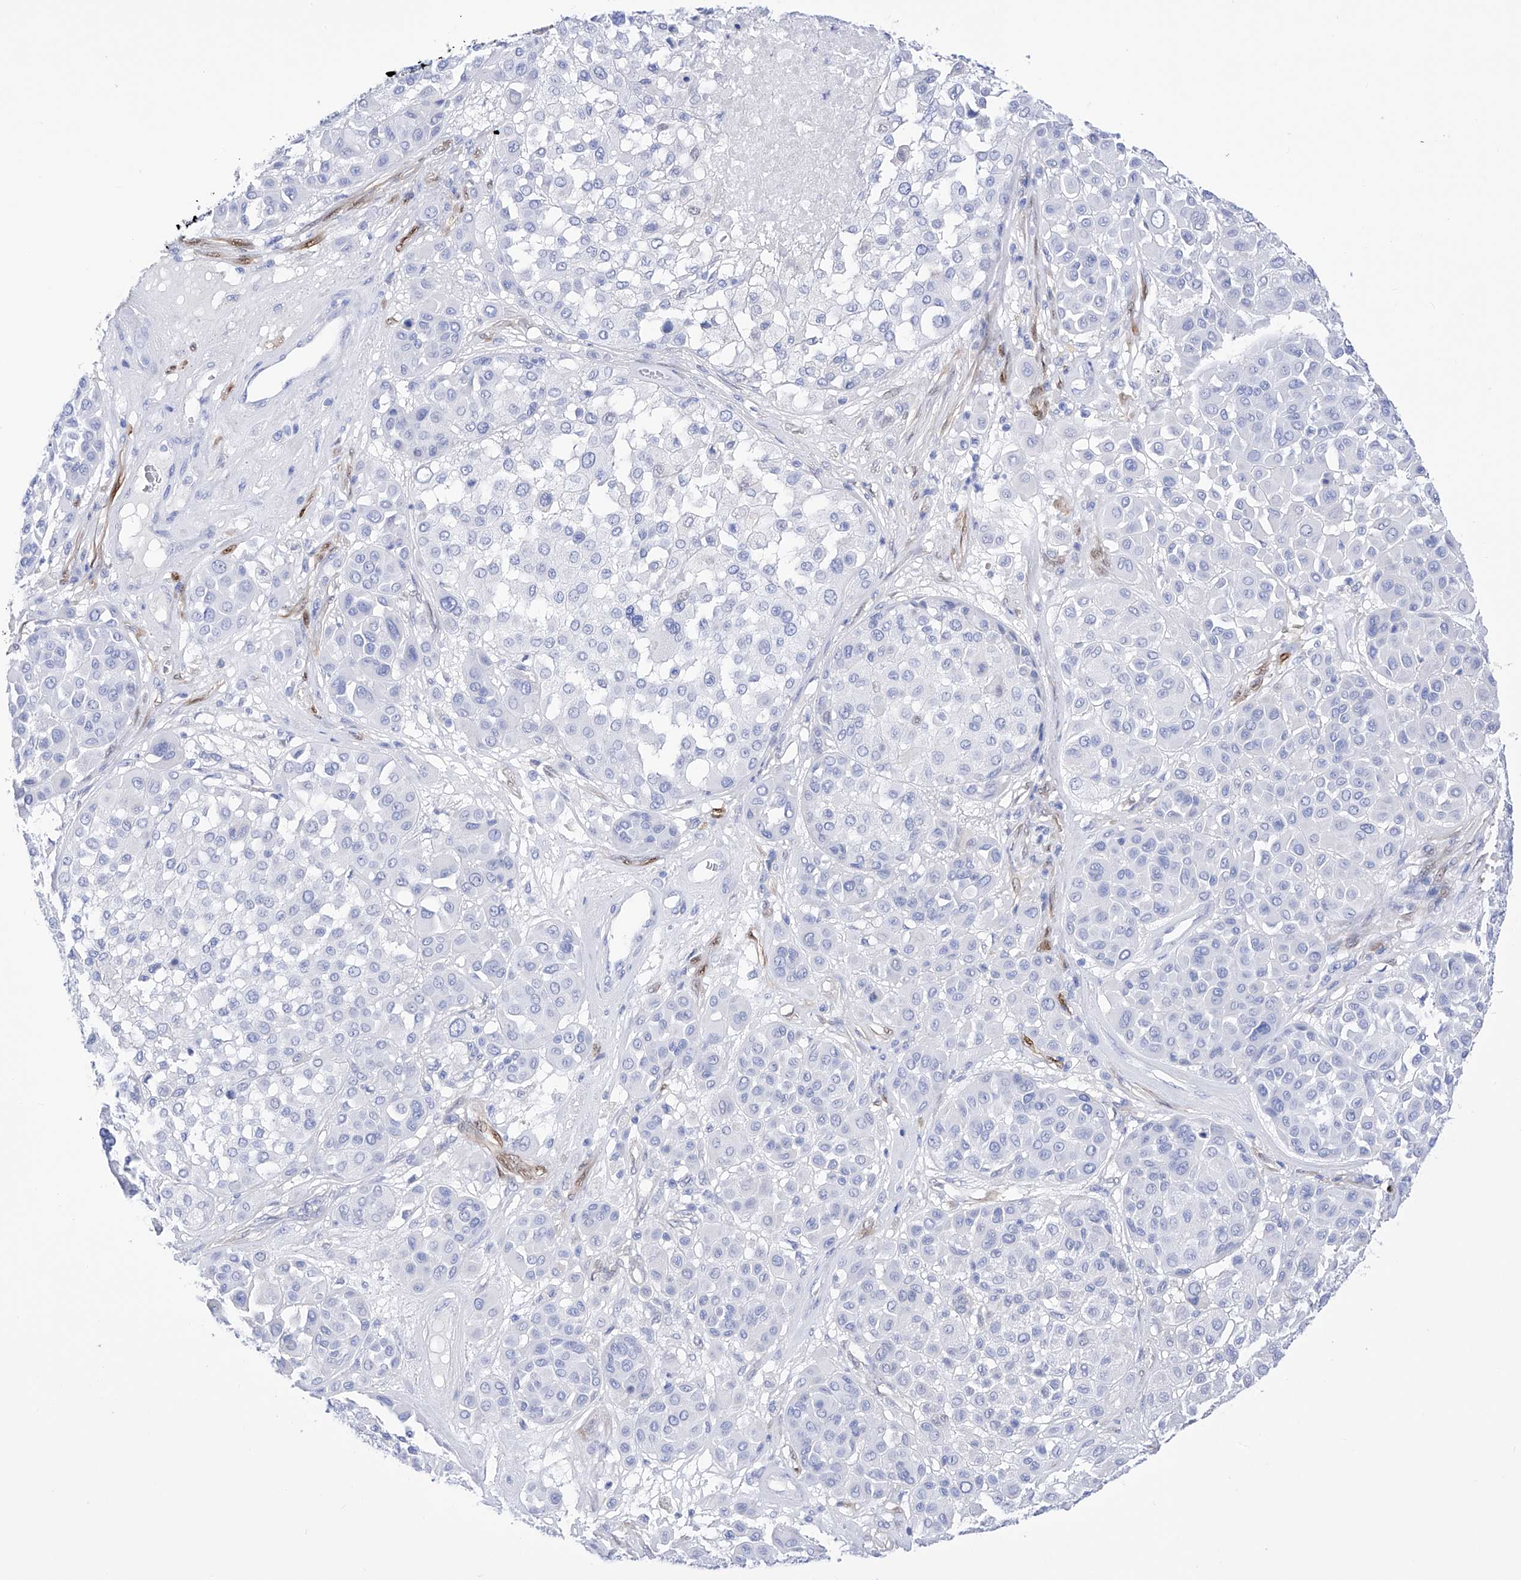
{"staining": {"intensity": "negative", "quantity": "none", "location": "none"}, "tissue": "melanoma", "cell_type": "Tumor cells", "image_type": "cancer", "snomed": [{"axis": "morphology", "description": "Malignant melanoma, Metastatic site"}, {"axis": "topography", "description": "Soft tissue"}], "caption": "Immunohistochemical staining of malignant melanoma (metastatic site) exhibits no significant staining in tumor cells.", "gene": "TRPC7", "patient": {"sex": "male", "age": 41}}